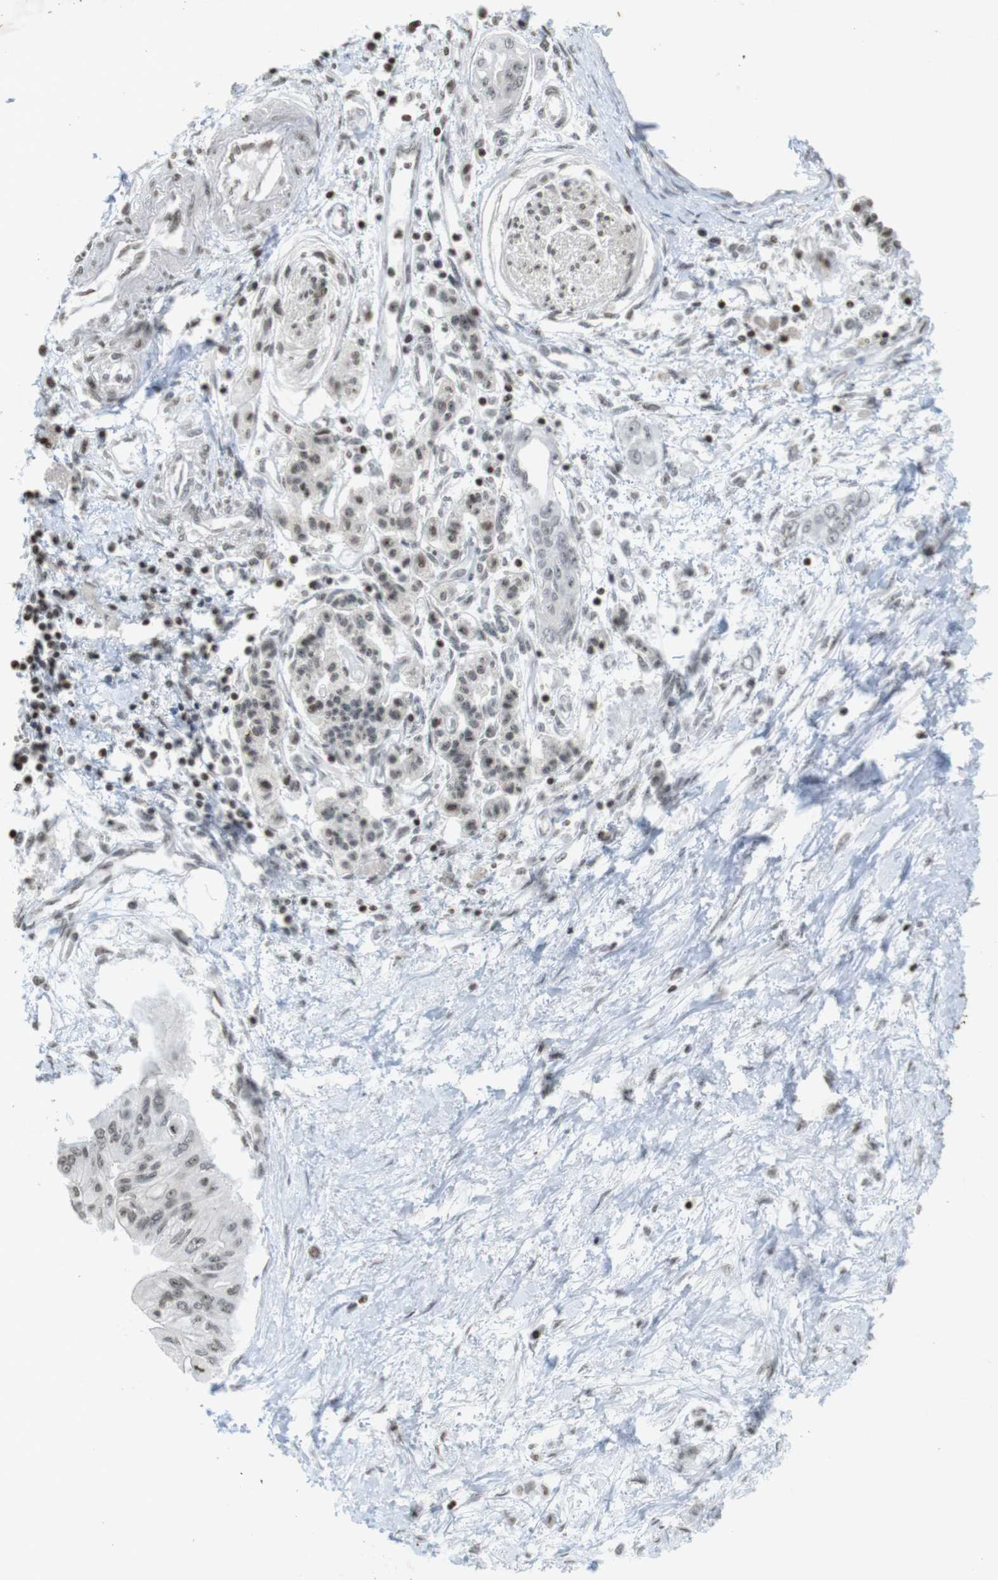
{"staining": {"intensity": "weak", "quantity": "<25%", "location": "nuclear"}, "tissue": "pancreatic cancer", "cell_type": "Tumor cells", "image_type": "cancer", "snomed": [{"axis": "morphology", "description": "Adenocarcinoma, NOS"}, {"axis": "topography", "description": "Pancreas"}], "caption": "Photomicrograph shows no significant protein expression in tumor cells of adenocarcinoma (pancreatic).", "gene": "FOXA3", "patient": {"sex": "female", "age": 77}}